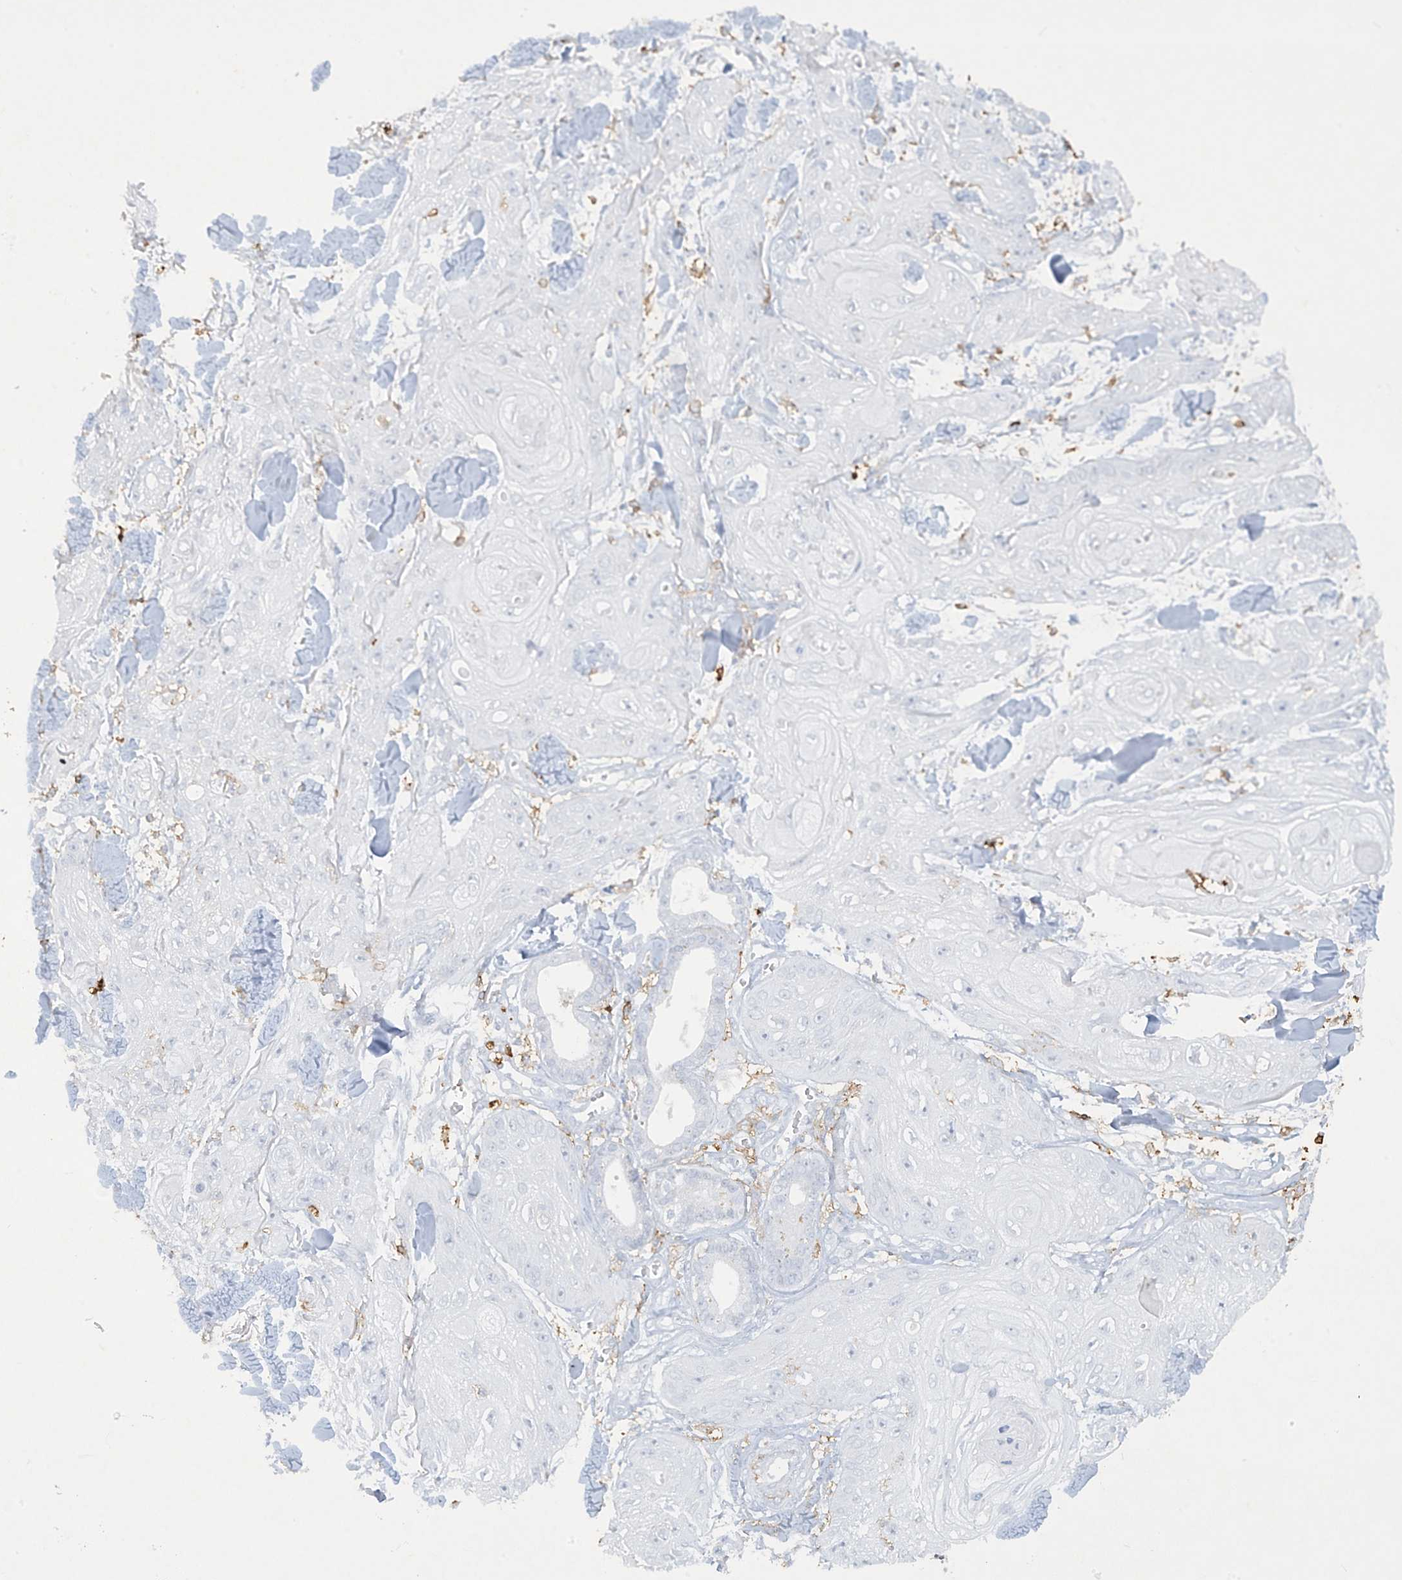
{"staining": {"intensity": "negative", "quantity": "none", "location": "none"}, "tissue": "skin cancer", "cell_type": "Tumor cells", "image_type": "cancer", "snomed": [{"axis": "morphology", "description": "Squamous cell carcinoma, NOS"}, {"axis": "topography", "description": "Skin"}], "caption": "The histopathology image displays no staining of tumor cells in skin squamous cell carcinoma.", "gene": "FCGR3A", "patient": {"sex": "male", "age": 74}}